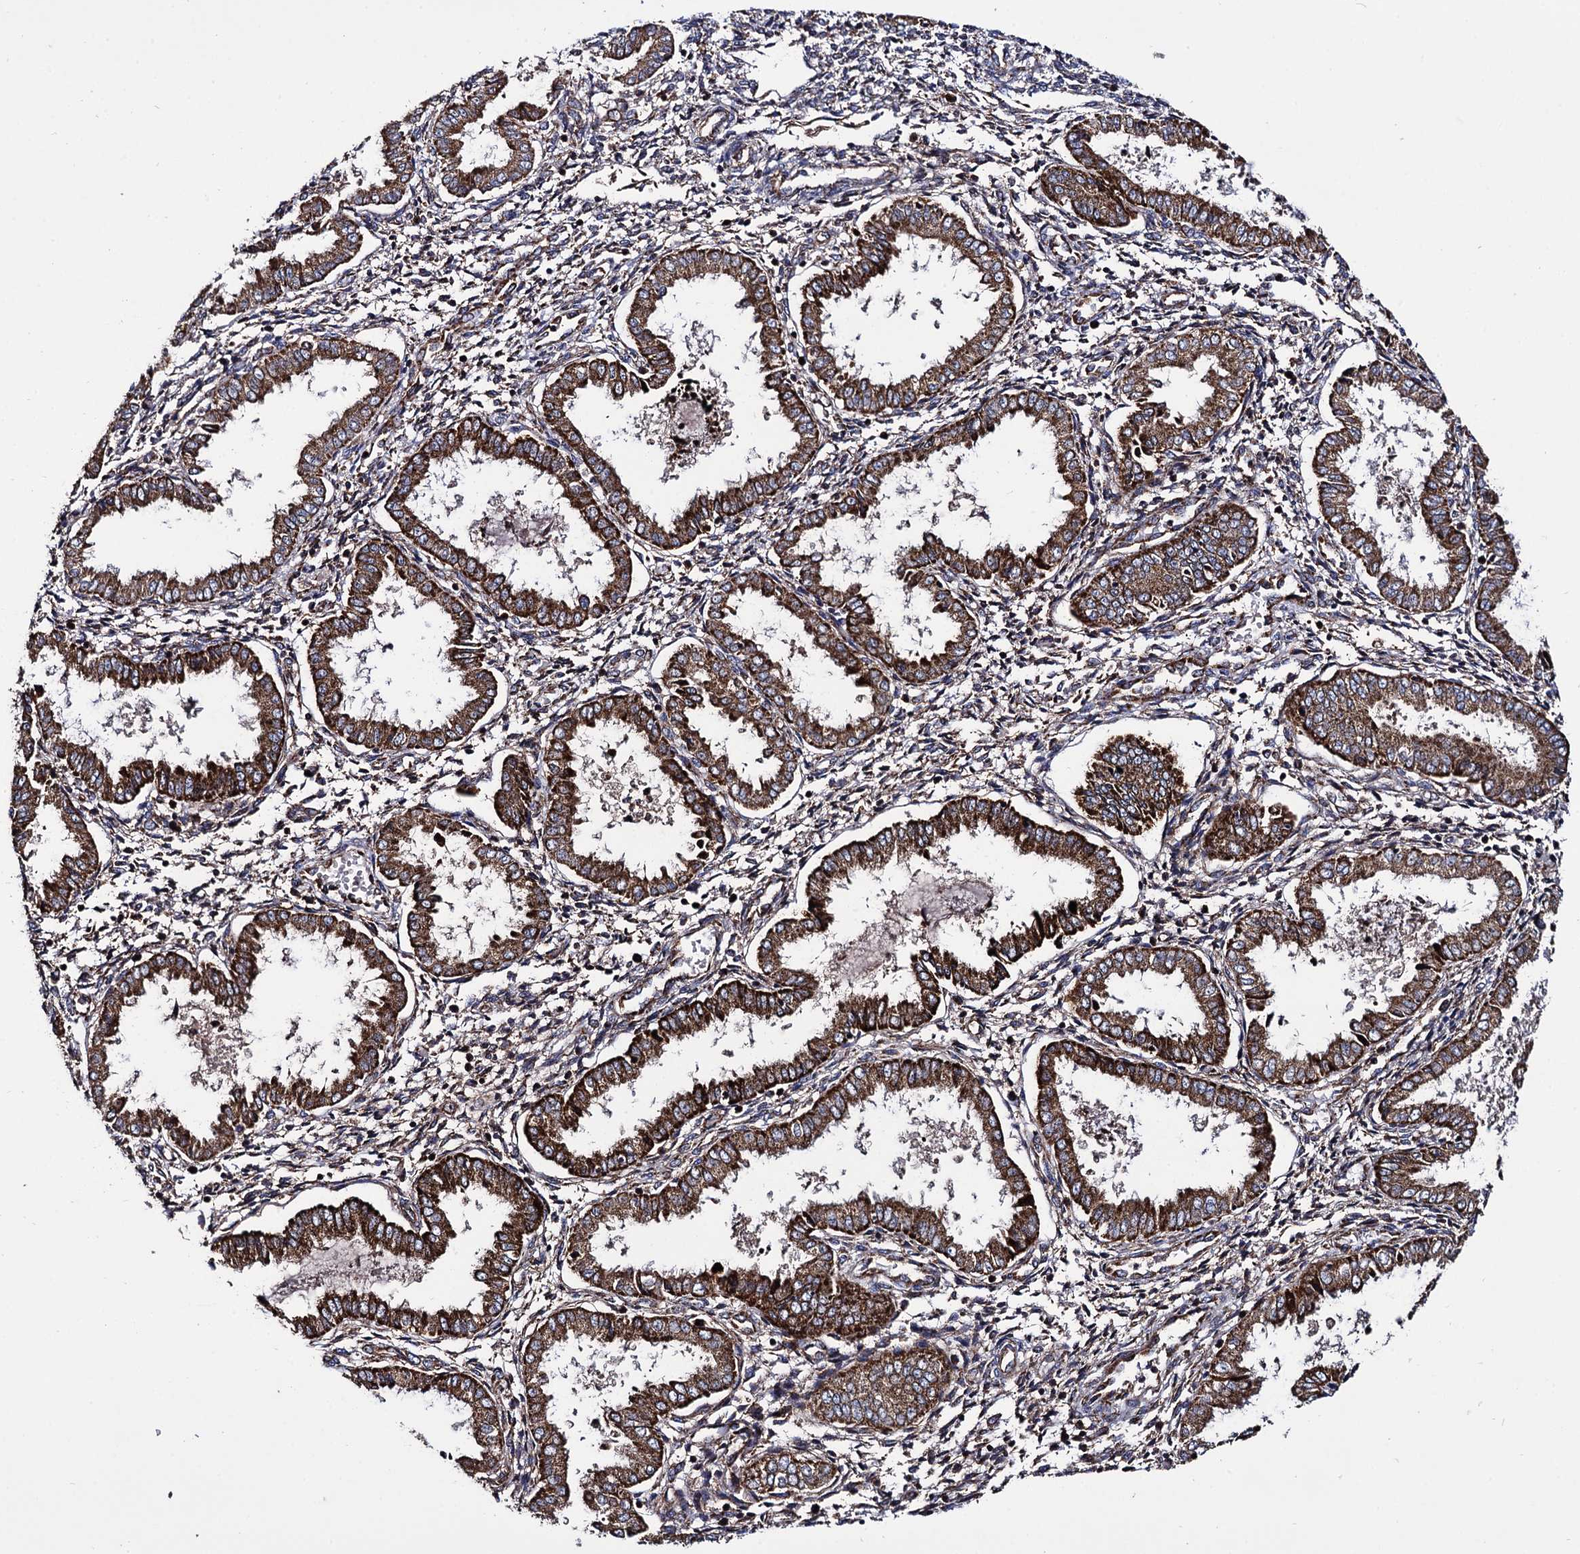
{"staining": {"intensity": "moderate", "quantity": ">75%", "location": "cytoplasmic/membranous"}, "tissue": "endometrium", "cell_type": "Cells in endometrial stroma", "image_type": "normal", "snomed": [{"axis": "morphology", "description": "Normal tissue, NOS"}, {"axis": "topography", "description": "Endometrium"}], "caption": "An IHC photomicrograph of normal tissue is shown. Protein staining in brown labels moderate cytoplasmic/membranous positivity in endometrium within cells in endometrial stroma. (brown staining indicates protein expression, while blue staining denotes nuclei).", "gene": "IQCH", "patient": {"sex": "female", "age": 33}}